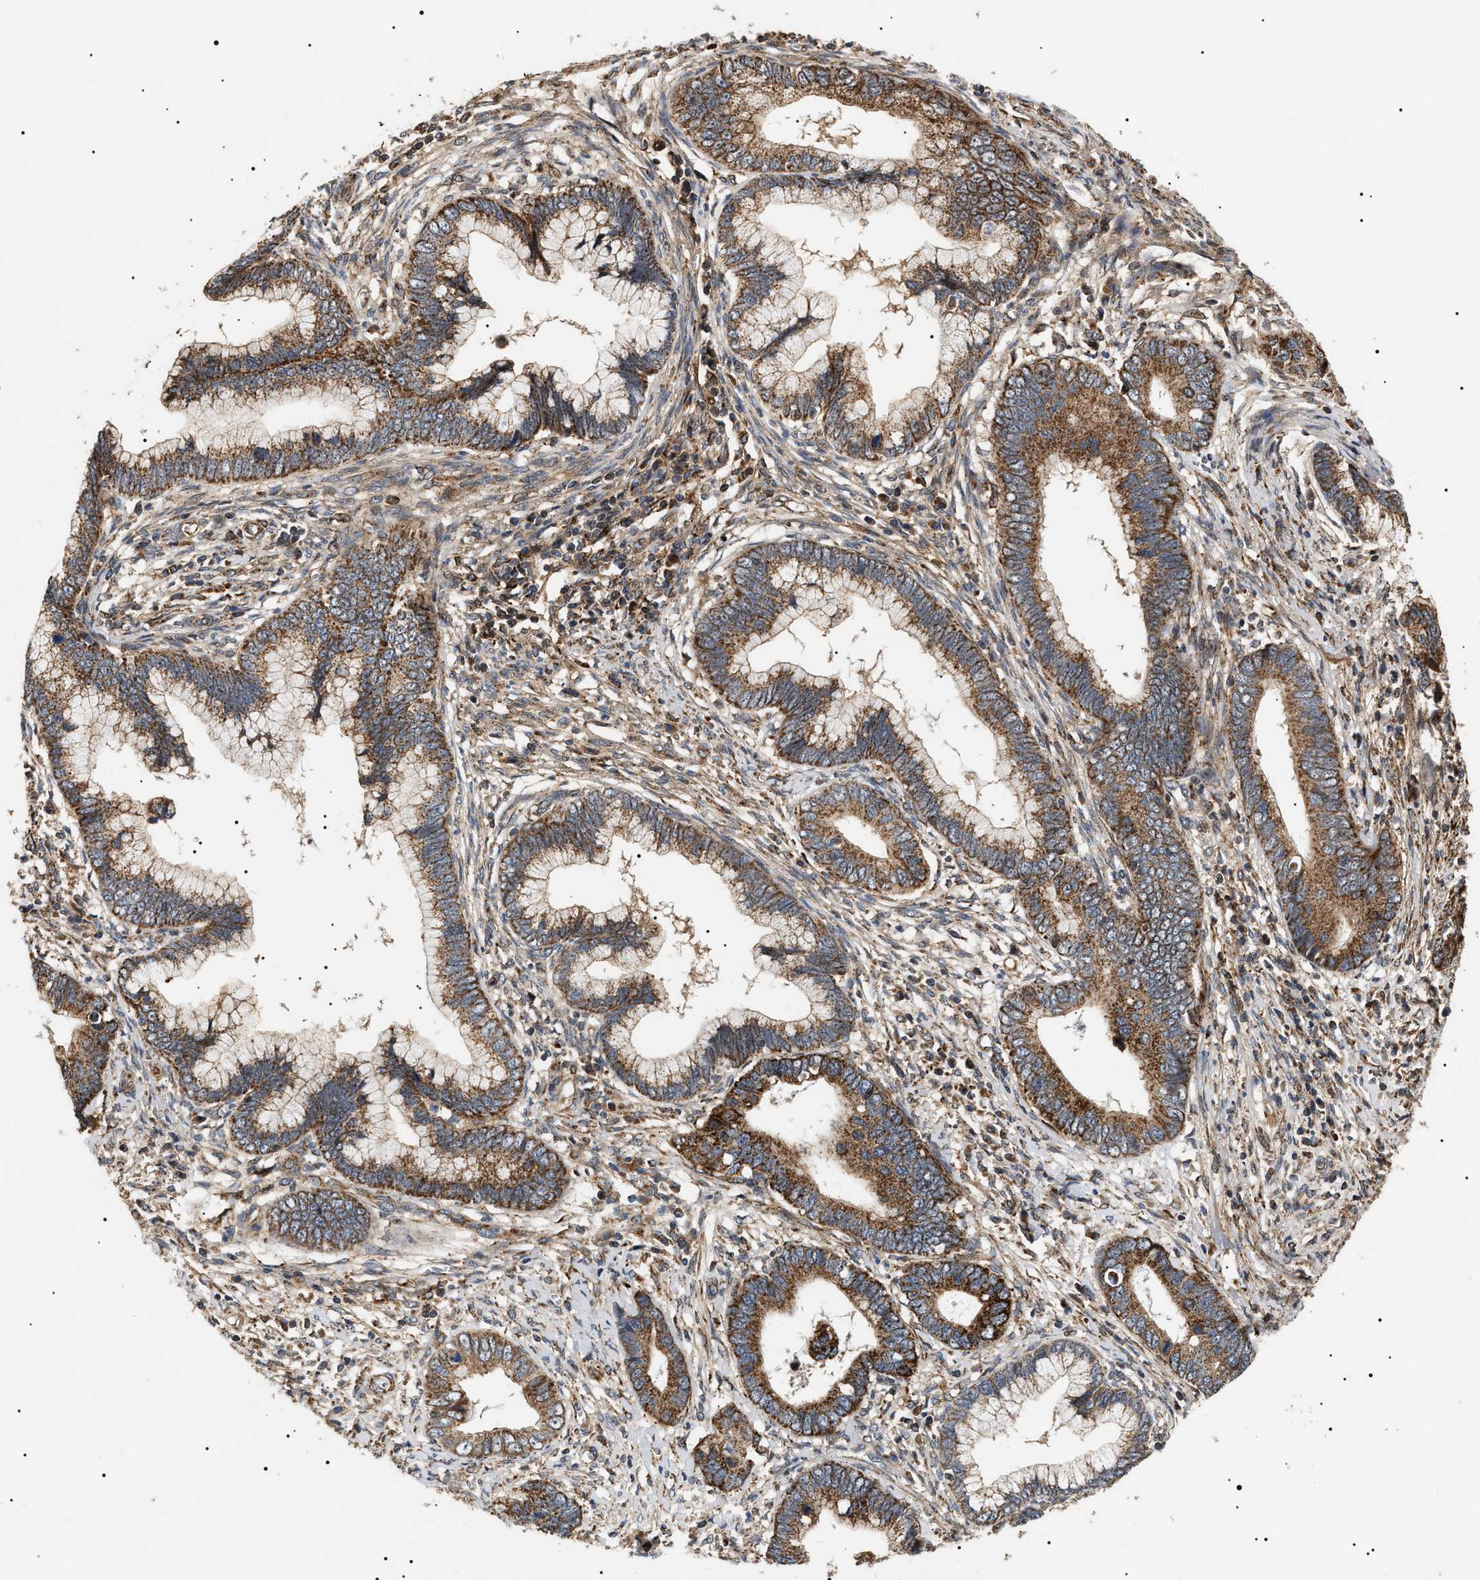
{"staining": {"intensity": "strong", "quantity": ">75%", "location": "cytoplasmic/membranous"}, "tissue": "cervical cancer", "cell_type": "Tumor cells", "image_type": "cancer", "snomed": [{"axis": "morphology", "description": "Adenocarcinoma, NOS"}, {"axis": "topography", "description": "Cervix"}], "caption": "Cervical adenocarcinoma stained with a protein marker displays strong staining in tumor cells.", "gene": "ZBTB26", "patient": {"sex": "female", "age": 44}}